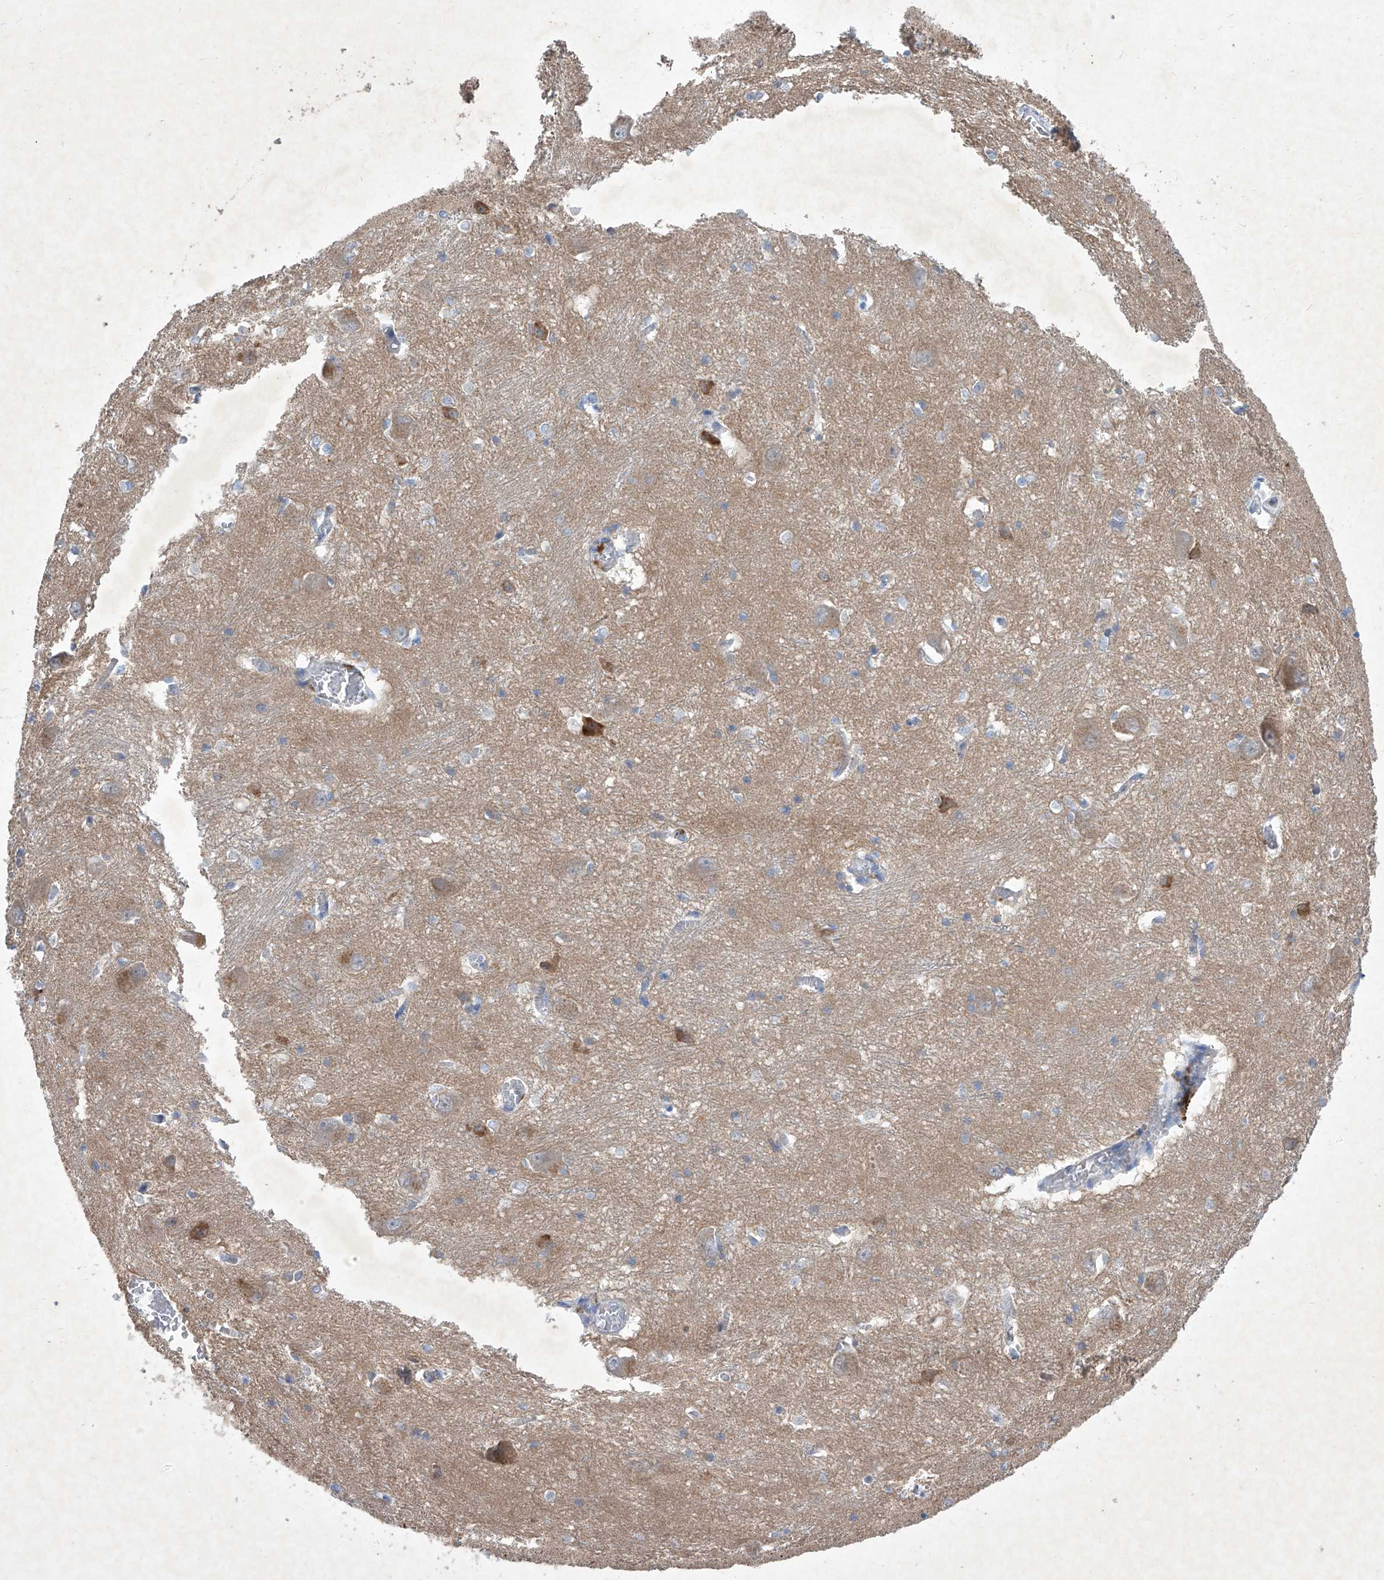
{"staining": {"intensity": "negative", "quantity": "none", "location": "none"}, "tissue": "caudate", "cell_type": "Glial cells", "image_type": "normal", "snomed": [{"axis": "morphology", "description": "Normal tissue, NOS"}, {"axis": "topography", "description": "Lateral ventricle wall"}], "caption": "A micrograph of caudate stained for a protein reveals no brown staining in glial cells. (Brightfield microscopy of DAB IHC at high magnification).", "gene": "SBK2", "patient": {"sex": "male", "age": 37}}